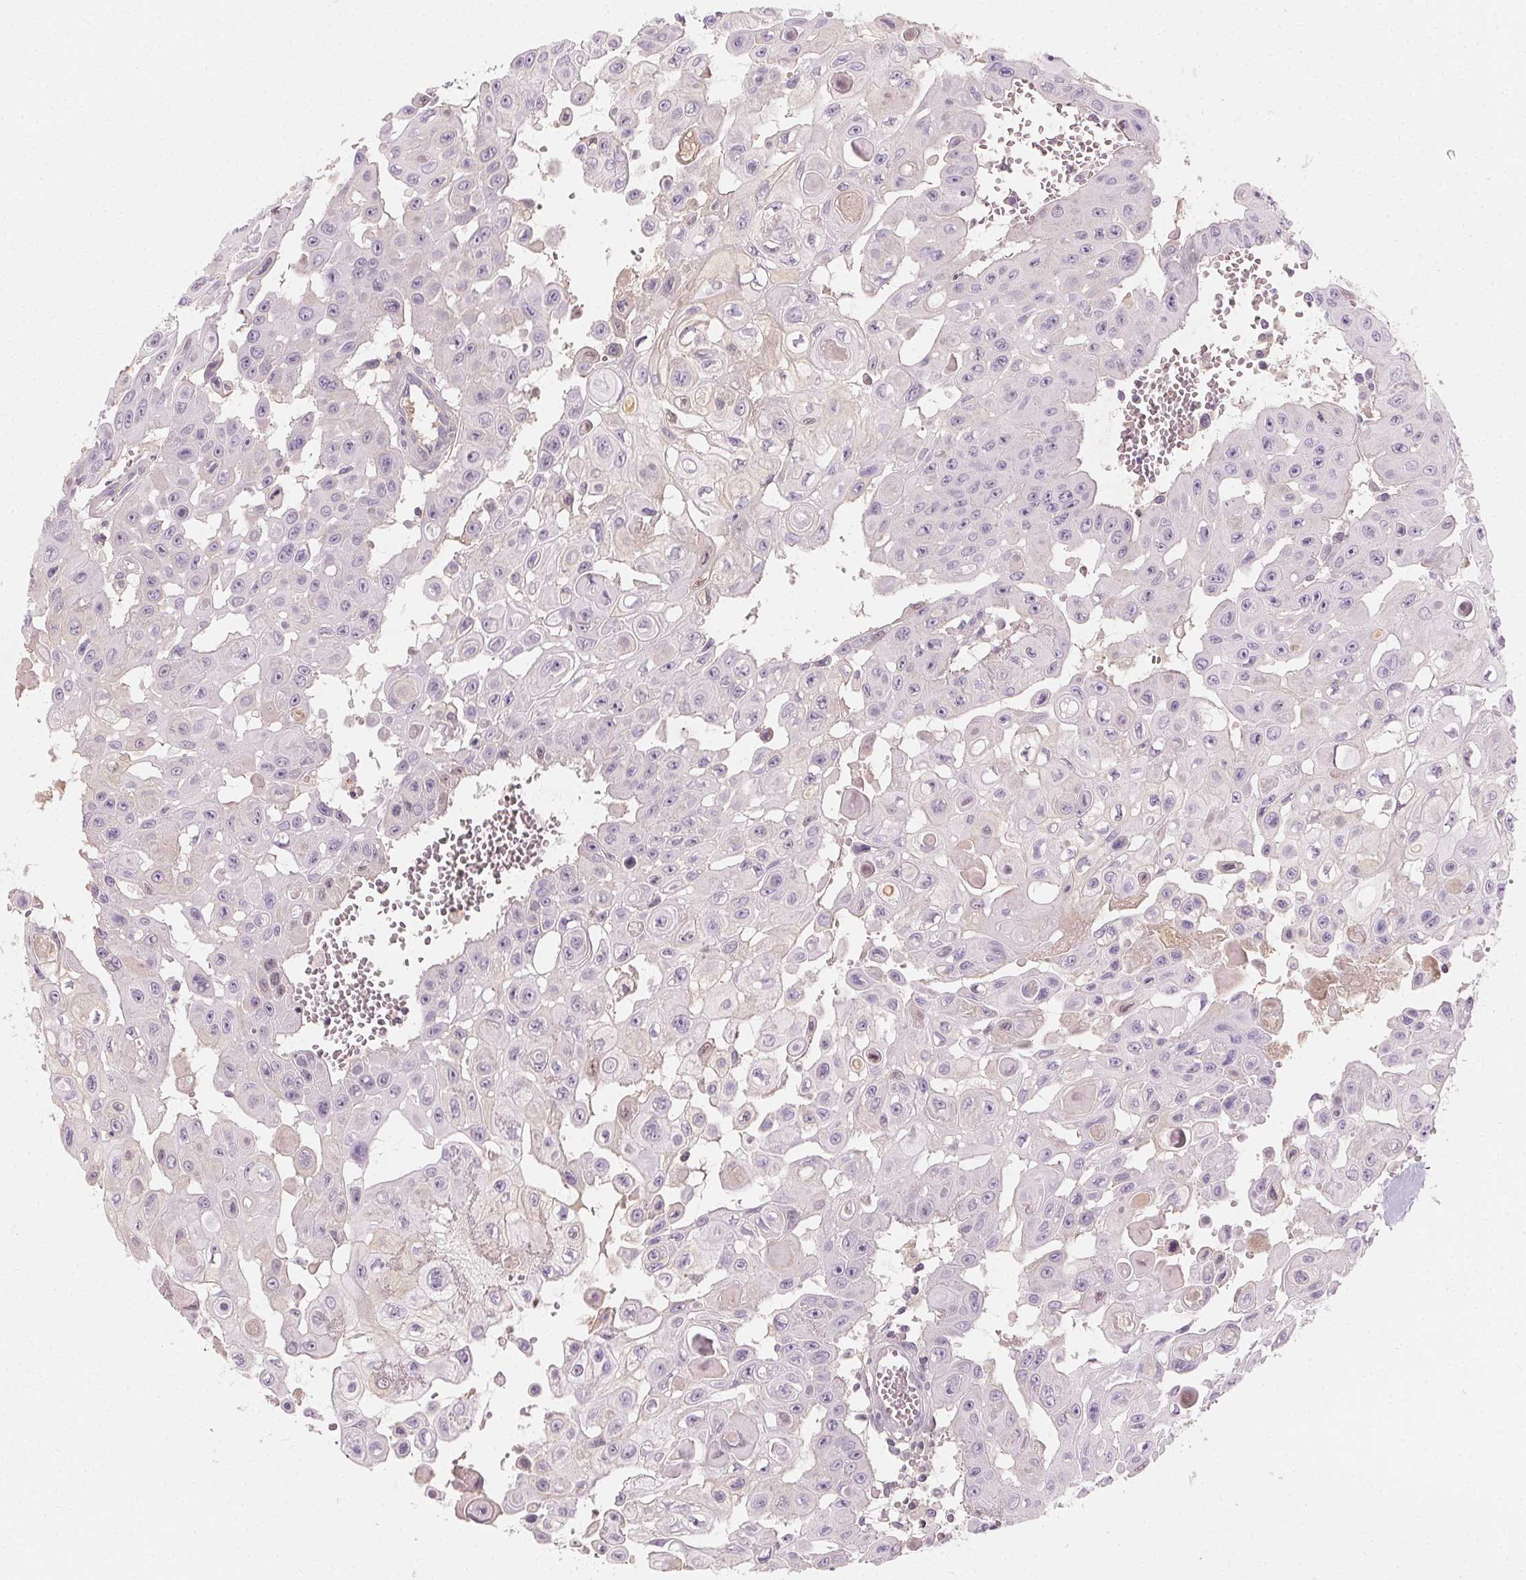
{"staining": {"intensity": "negative", "quantity": "none", "location": "none"}, "tissue": "head and neck cancer", "cell_type": "Tumor cells", "image_type": "cancer", "snomed": [{"axis": "morphology", "description": "Adenocarcinoma, NOS"}, {"axis": "topography", "description": "Head-Neck"}], "caption": "Head and neck adenocarcinoma was stained to show a protein in brown. There is no significant expression in tumor cells.", "gene": "AFM", "patient": {"sex": "male", "age": 73}}